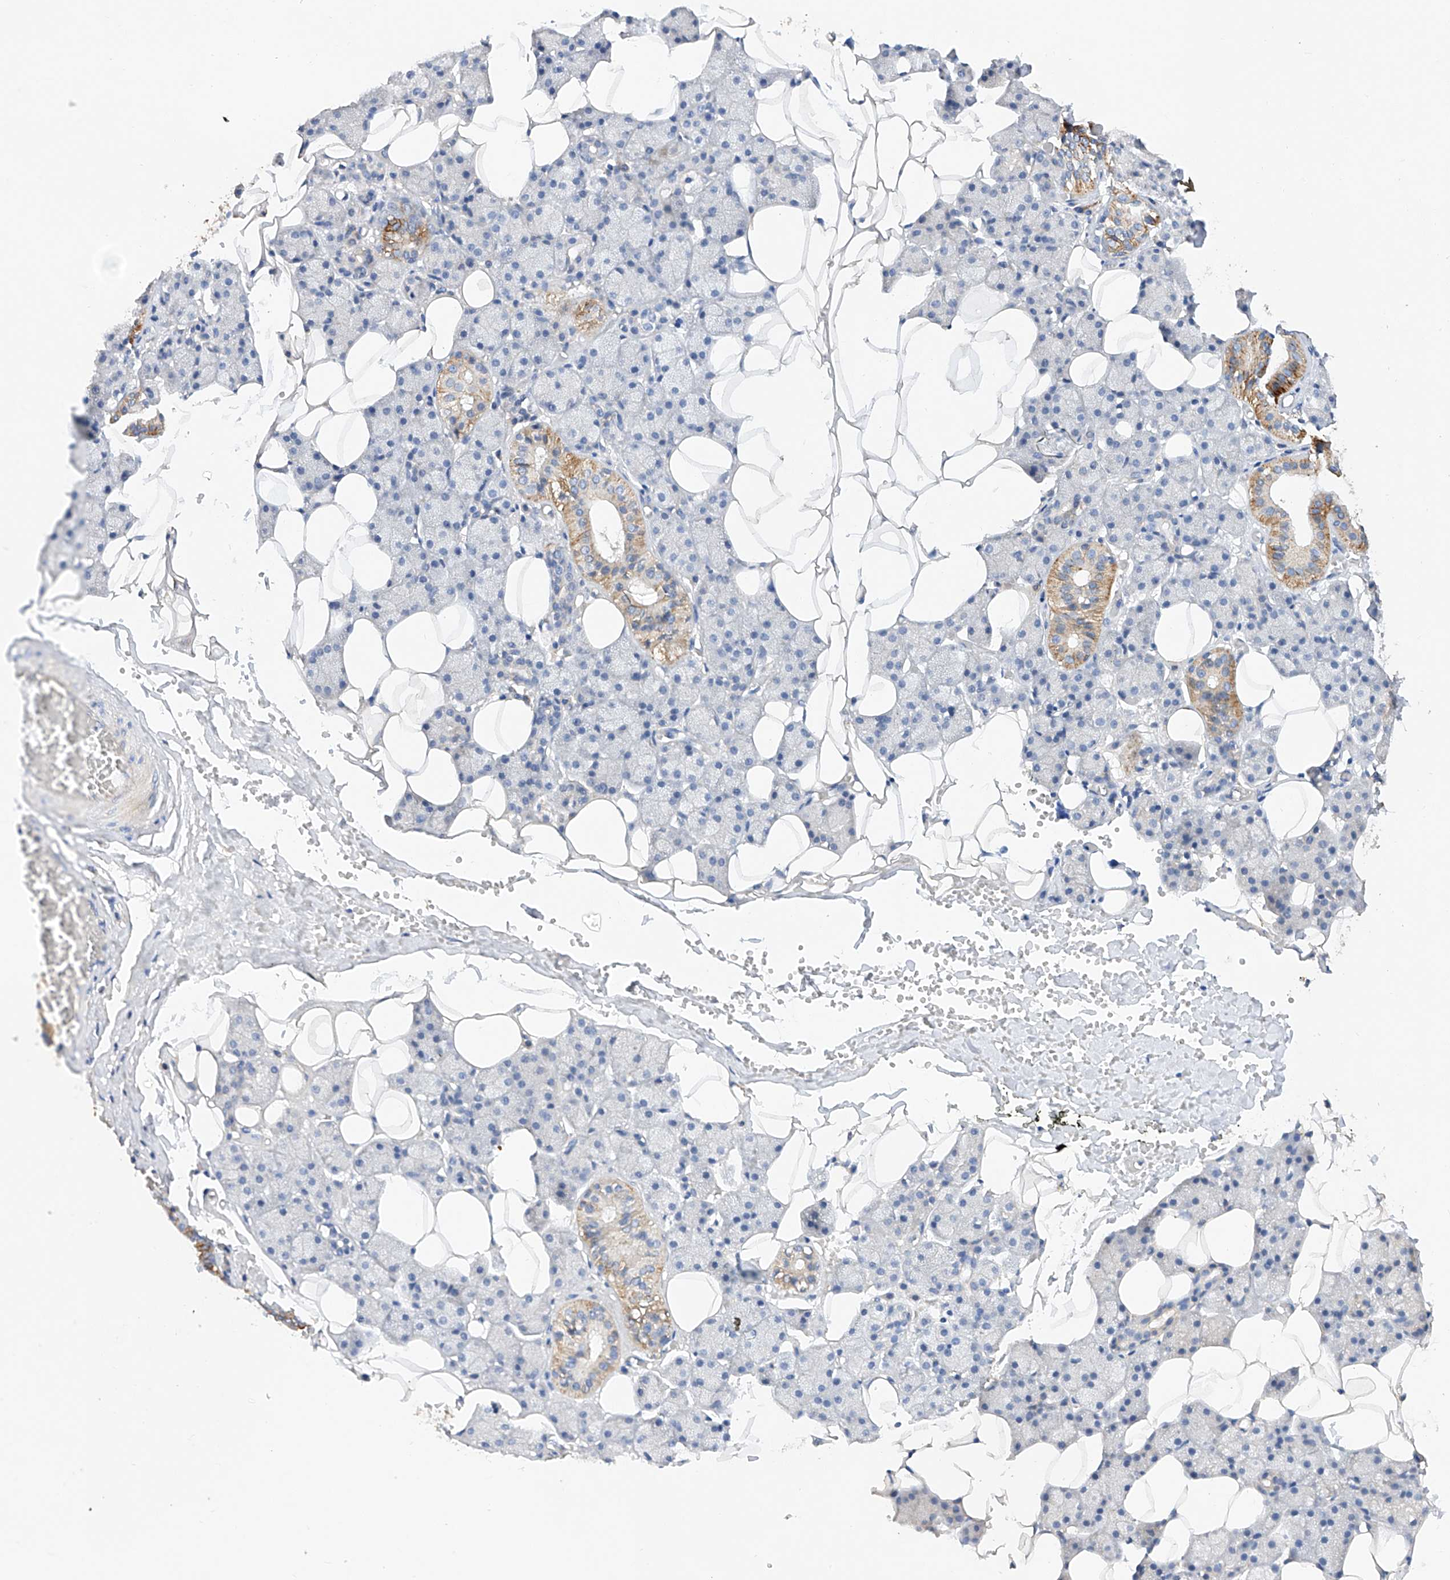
{"staining": {"intensity": "moderate", "quantity": "<25%", "location": "cytoplasmic/membranous"}, "tissue": "salivary gland", "cell_type": "Glandular cells", "image_type": "normal", "snomed": [{"axis": "morphology", "description": "Normal tissue, NOS"}, {"axis": "topography", "description": "Salivary gland"}], "caption": "Glandular cells display low levels of moderate cytoplasmic/membranous expression in approximately <25% of cells in benign salivary gland. The staining was performed using DAB to visualize the protein expression in brown, while the nuclei were stained in blue with hematoxylin (Magnification: 20x).", "gene": "AMD1", "patient": {"sex": "female", "age": 33}}